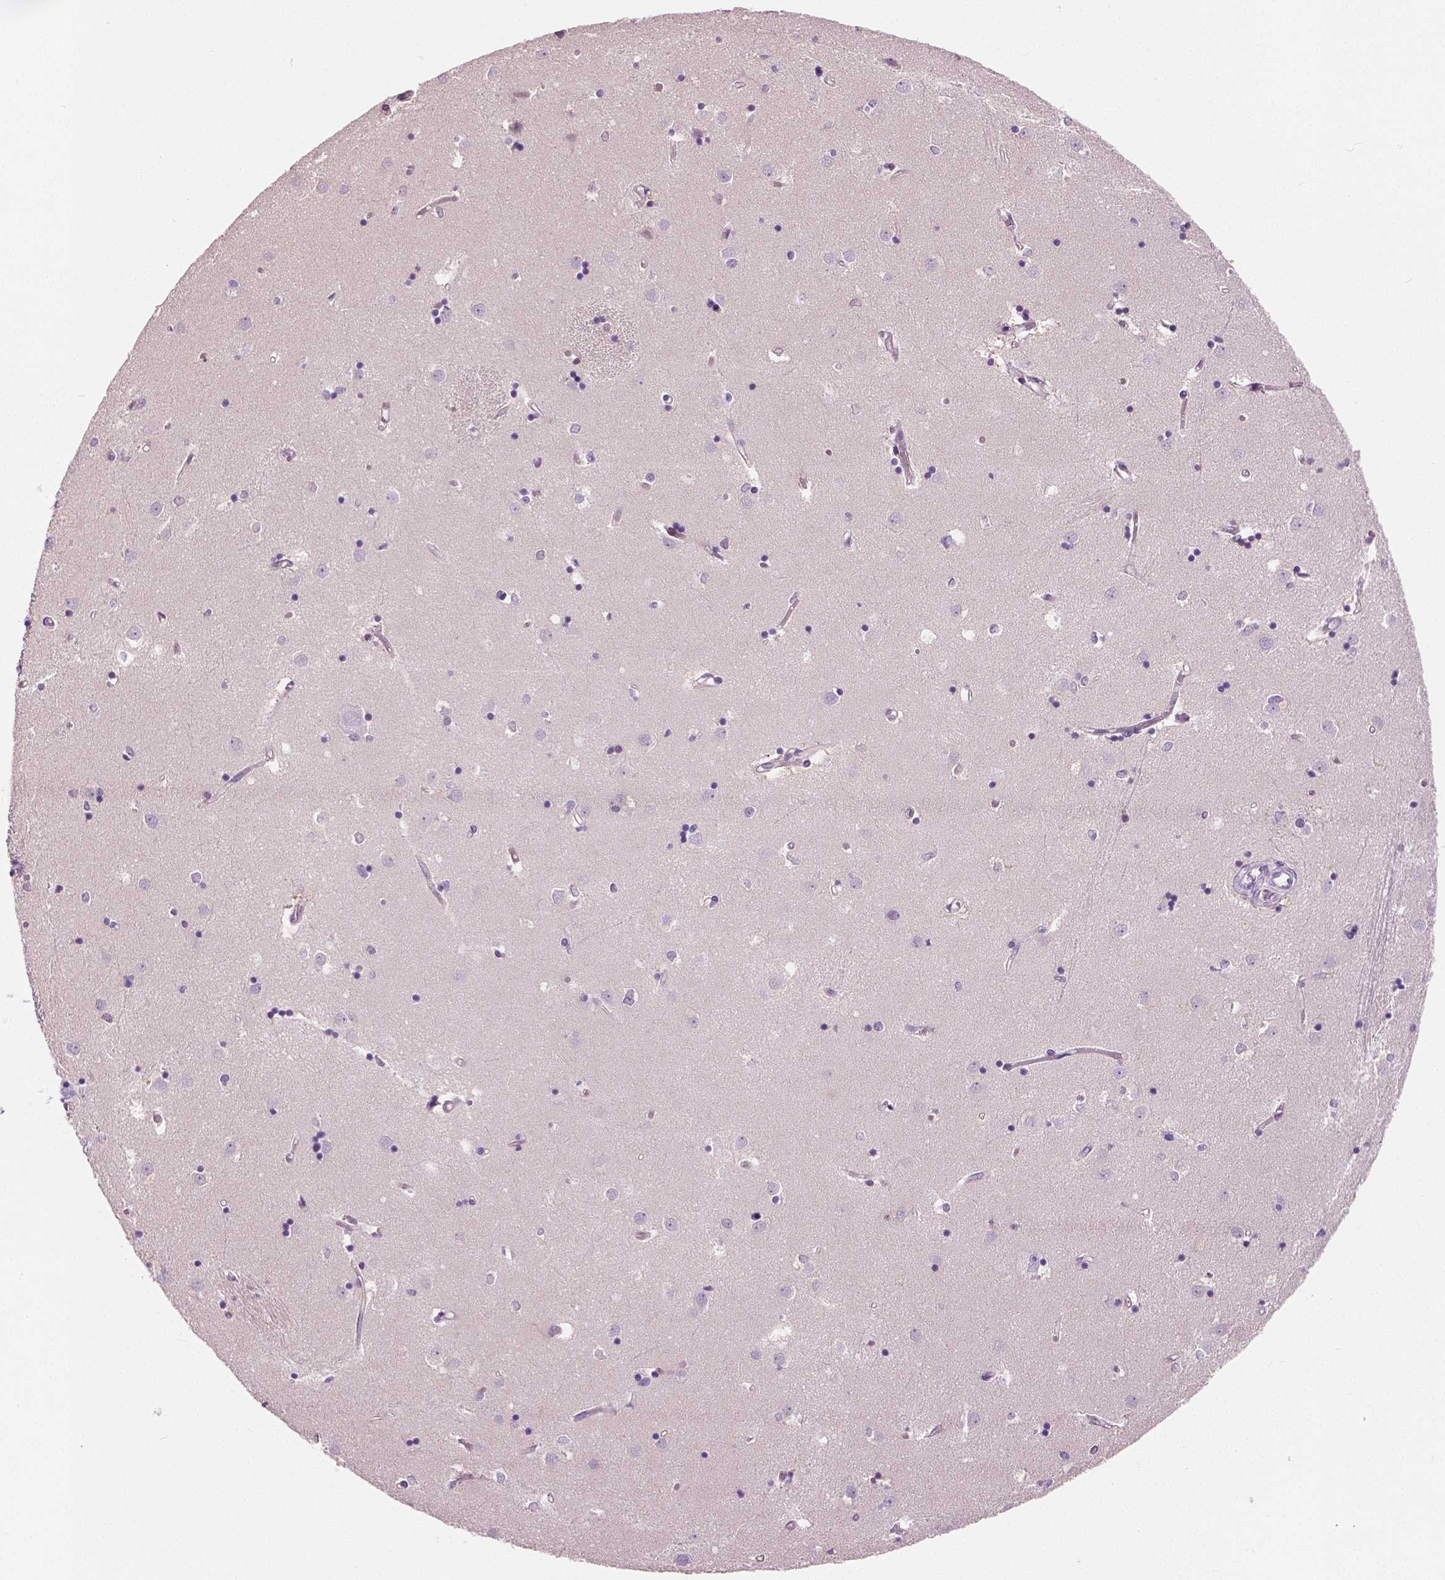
{"staining": {"intensity": "negative", "quantity": "none", "location": "none"}, "tissue": "caudate", "cell_type": "Glial cells", "image_type": "normal", "snomed": [{"axis": "morphology", "description": "Normal tissue, NOS"}, {"axis": "topography", "description": "Lateral ventricle wall"}], "caption": "A high-resolution histopathology image shows immunohistochemistry staining of normal caudate, which exhibits no significant expression in glial cells.", "gene": "TKFC", "patient": {"sex": "male", "age": 54}}